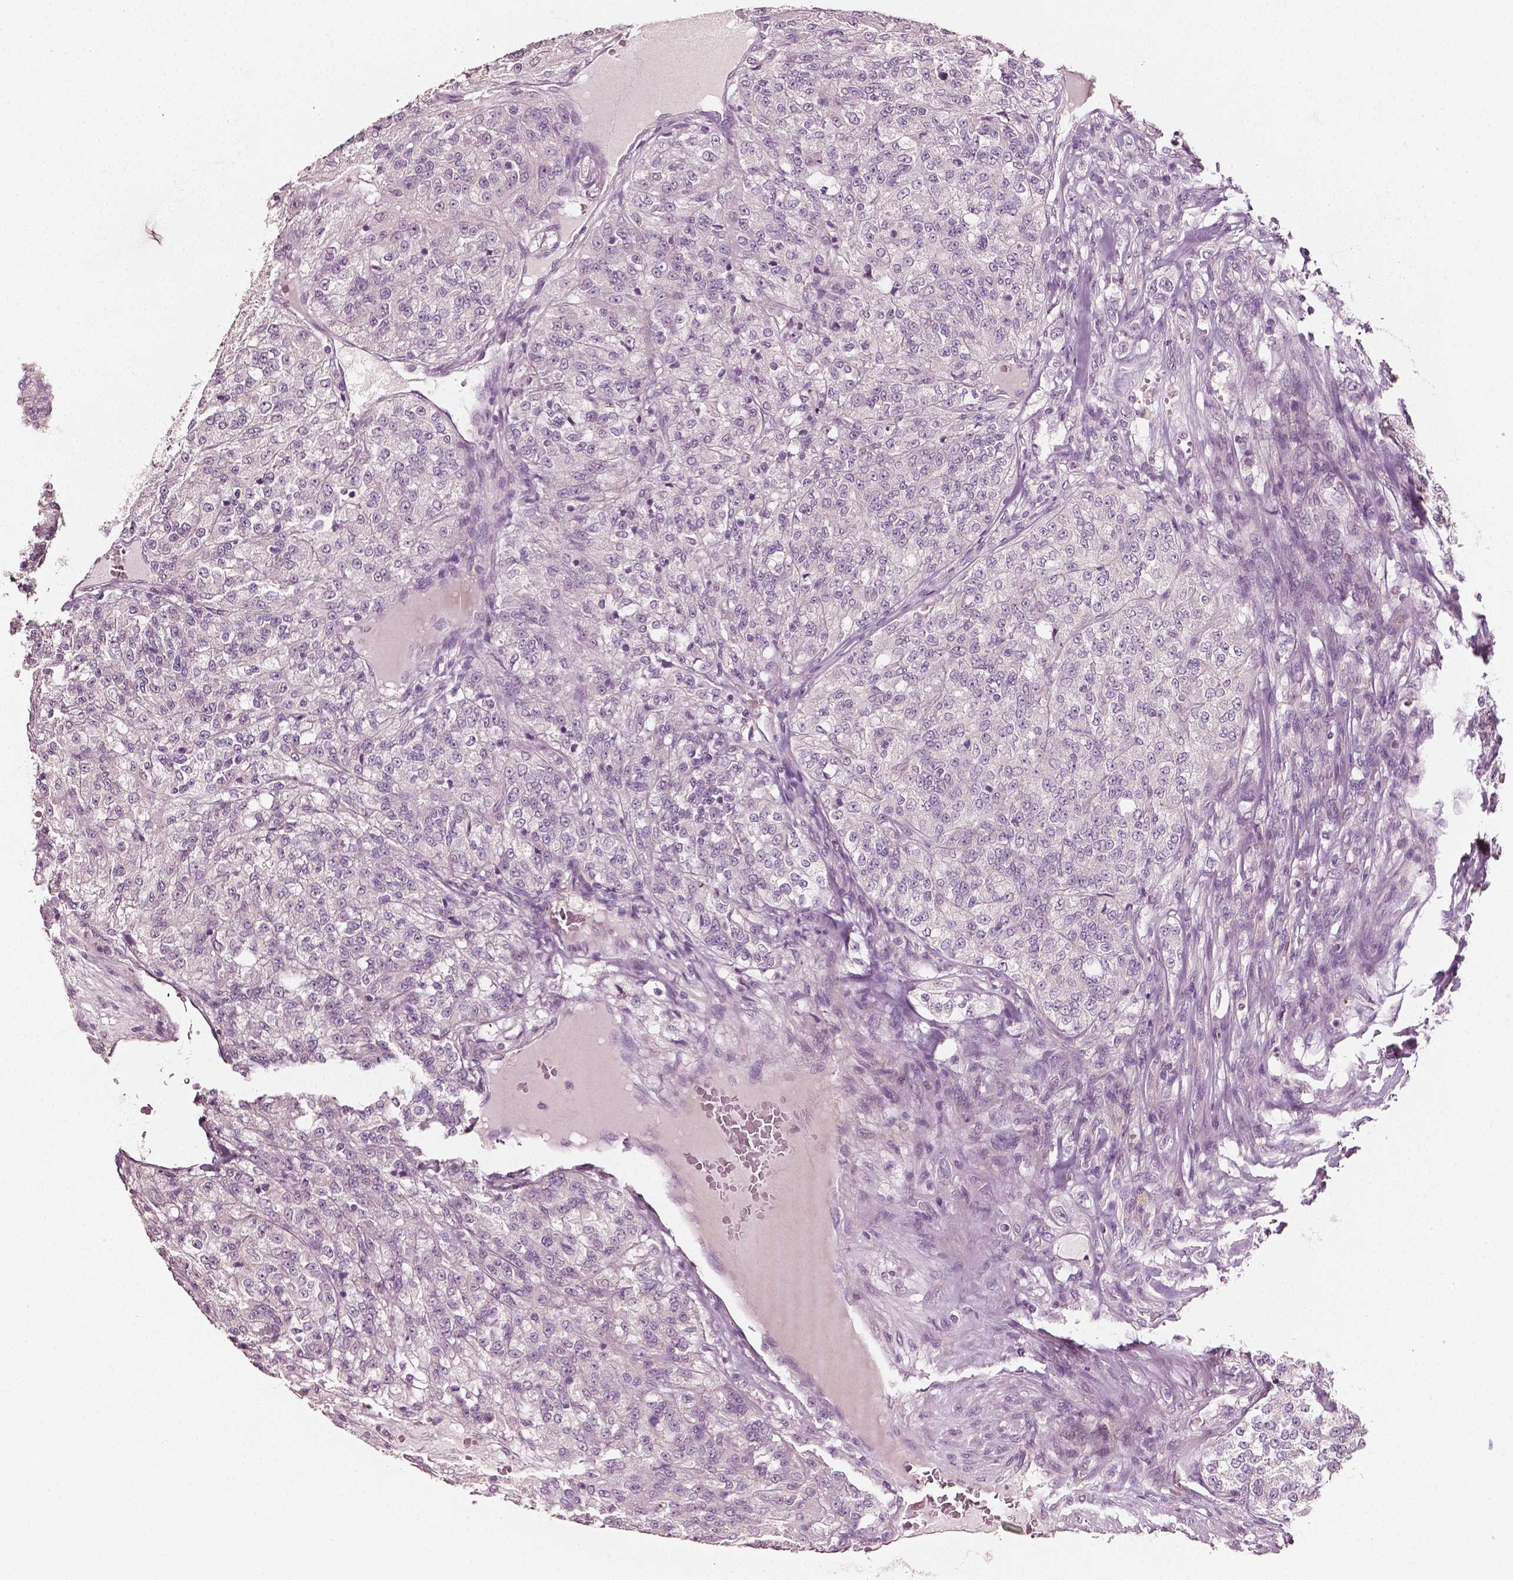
{"staining": {"intensity": "negative", "quantity": "none", "location": "none"}, "tissue": "renal cancer", "cell_type": "Tumor cells", "image_type": "cancer", "snomed": [{"axis": "morphology", "description": "Adenocarcinoma, NOS"}, {"axis": "topography", "description": "Kidney"}], "caption": "The micrograph exhibits no staining of tumor cells in adenocarcinoma (renal).", "gene": "PLA2R1", "patient": {"sex": "female", "age": 63}}